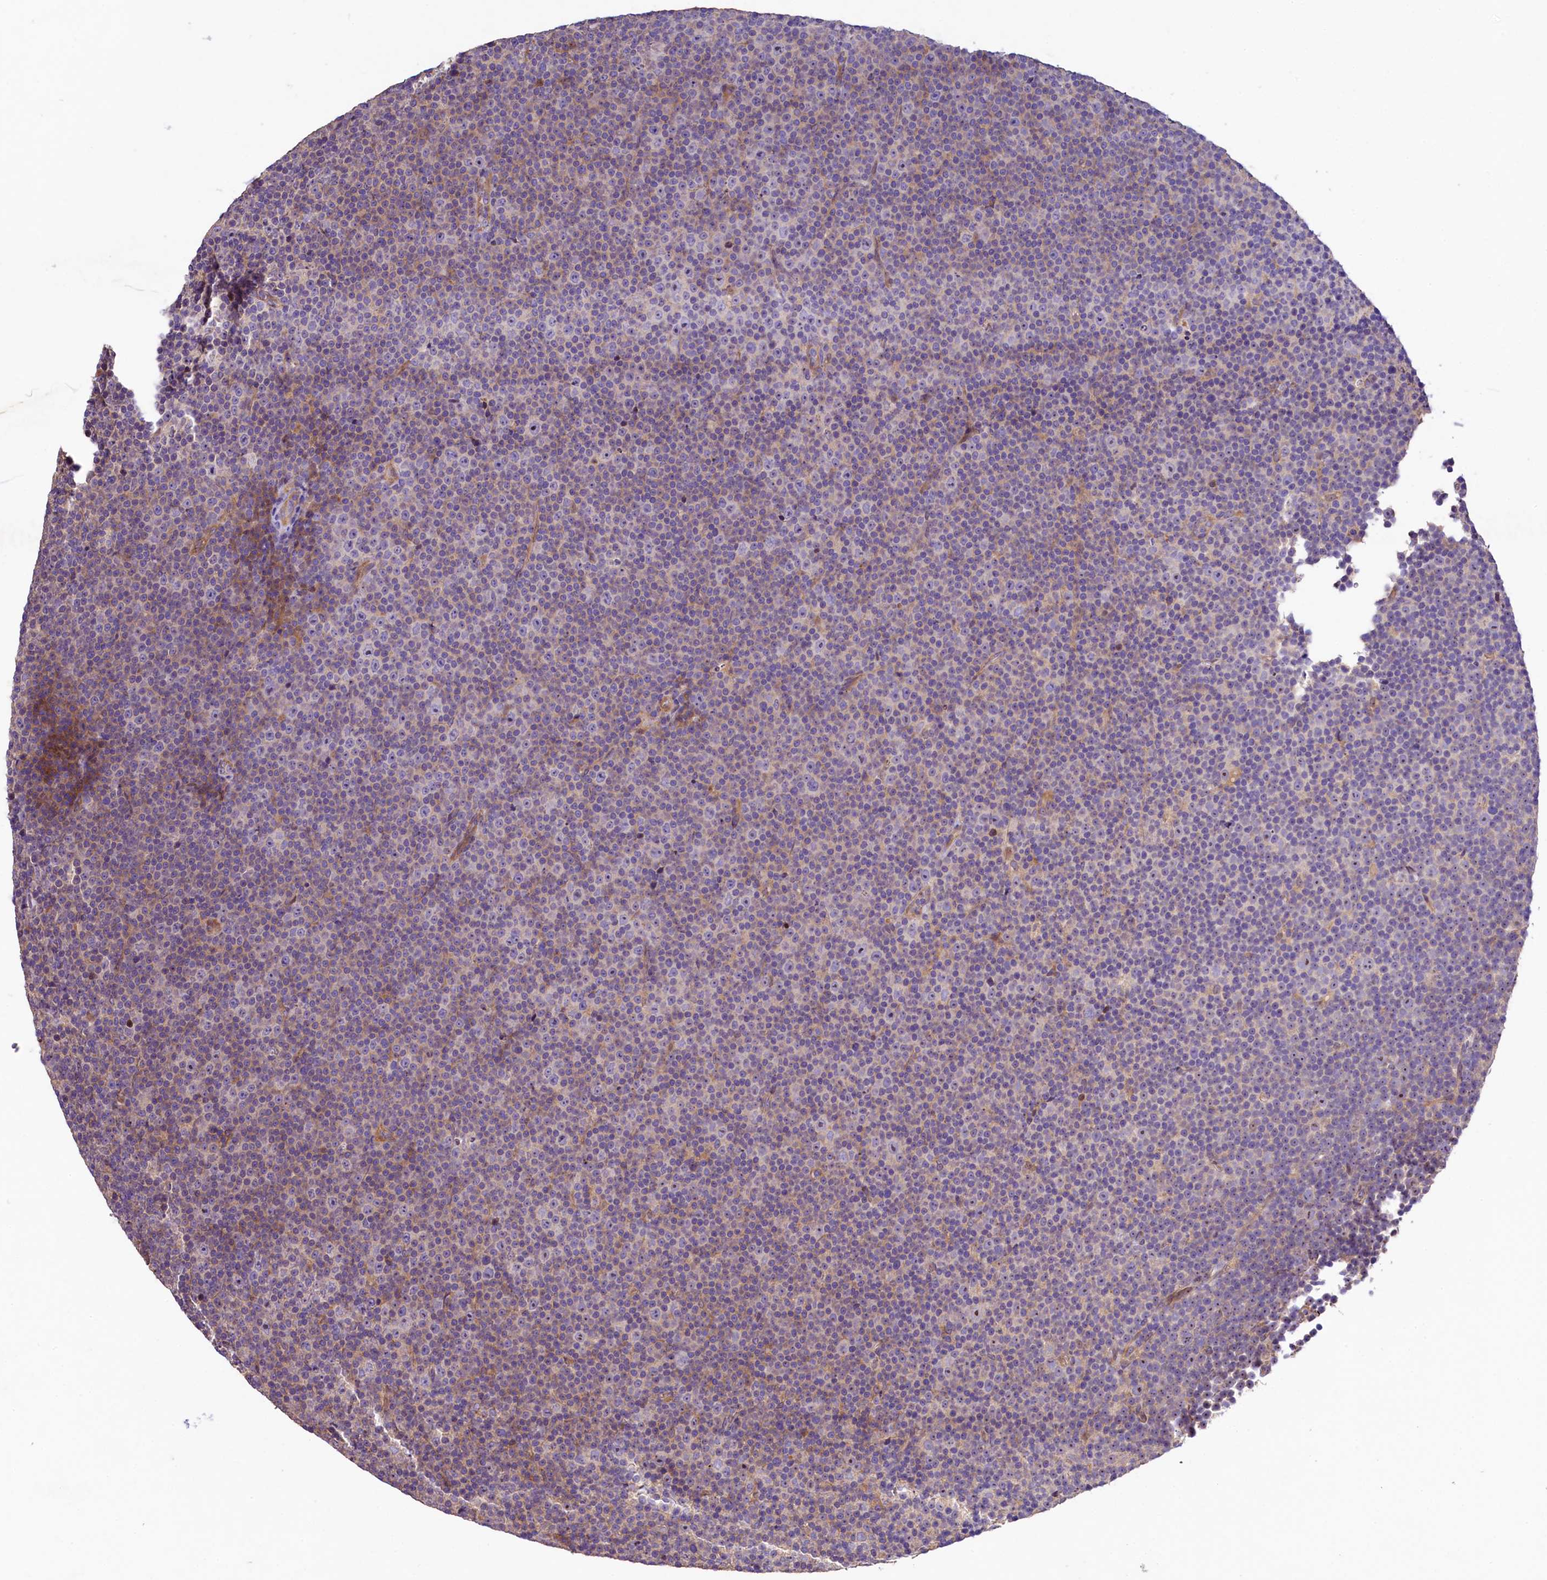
{"staining": {"intensity": "negative", "quantity": "none", "location": "none"}, "tissue": "lymphoma", "cell_type": "Tumor cells", "image_type": "cancer", "snomed": [{"axis": "morphology", "description": "Malignant lymphoma, non-Hodgkin's type, Low grade"}, {"axis": "topography", "description": "Lymph node"}], "caption": "IHC micrograph of neoplastic tissue: human lymphoma stained with DAB (3,3'-diaminobenzidine) displays no significant protein staining in tumor cells. The staining was performed using DAB to visualize the protein expression in brown, while the nuclei were stained in blue with hematoxylin (Magnification: 20x).", "gene": "UBXN6", "patient": {"sex": "female", "age": 67}}